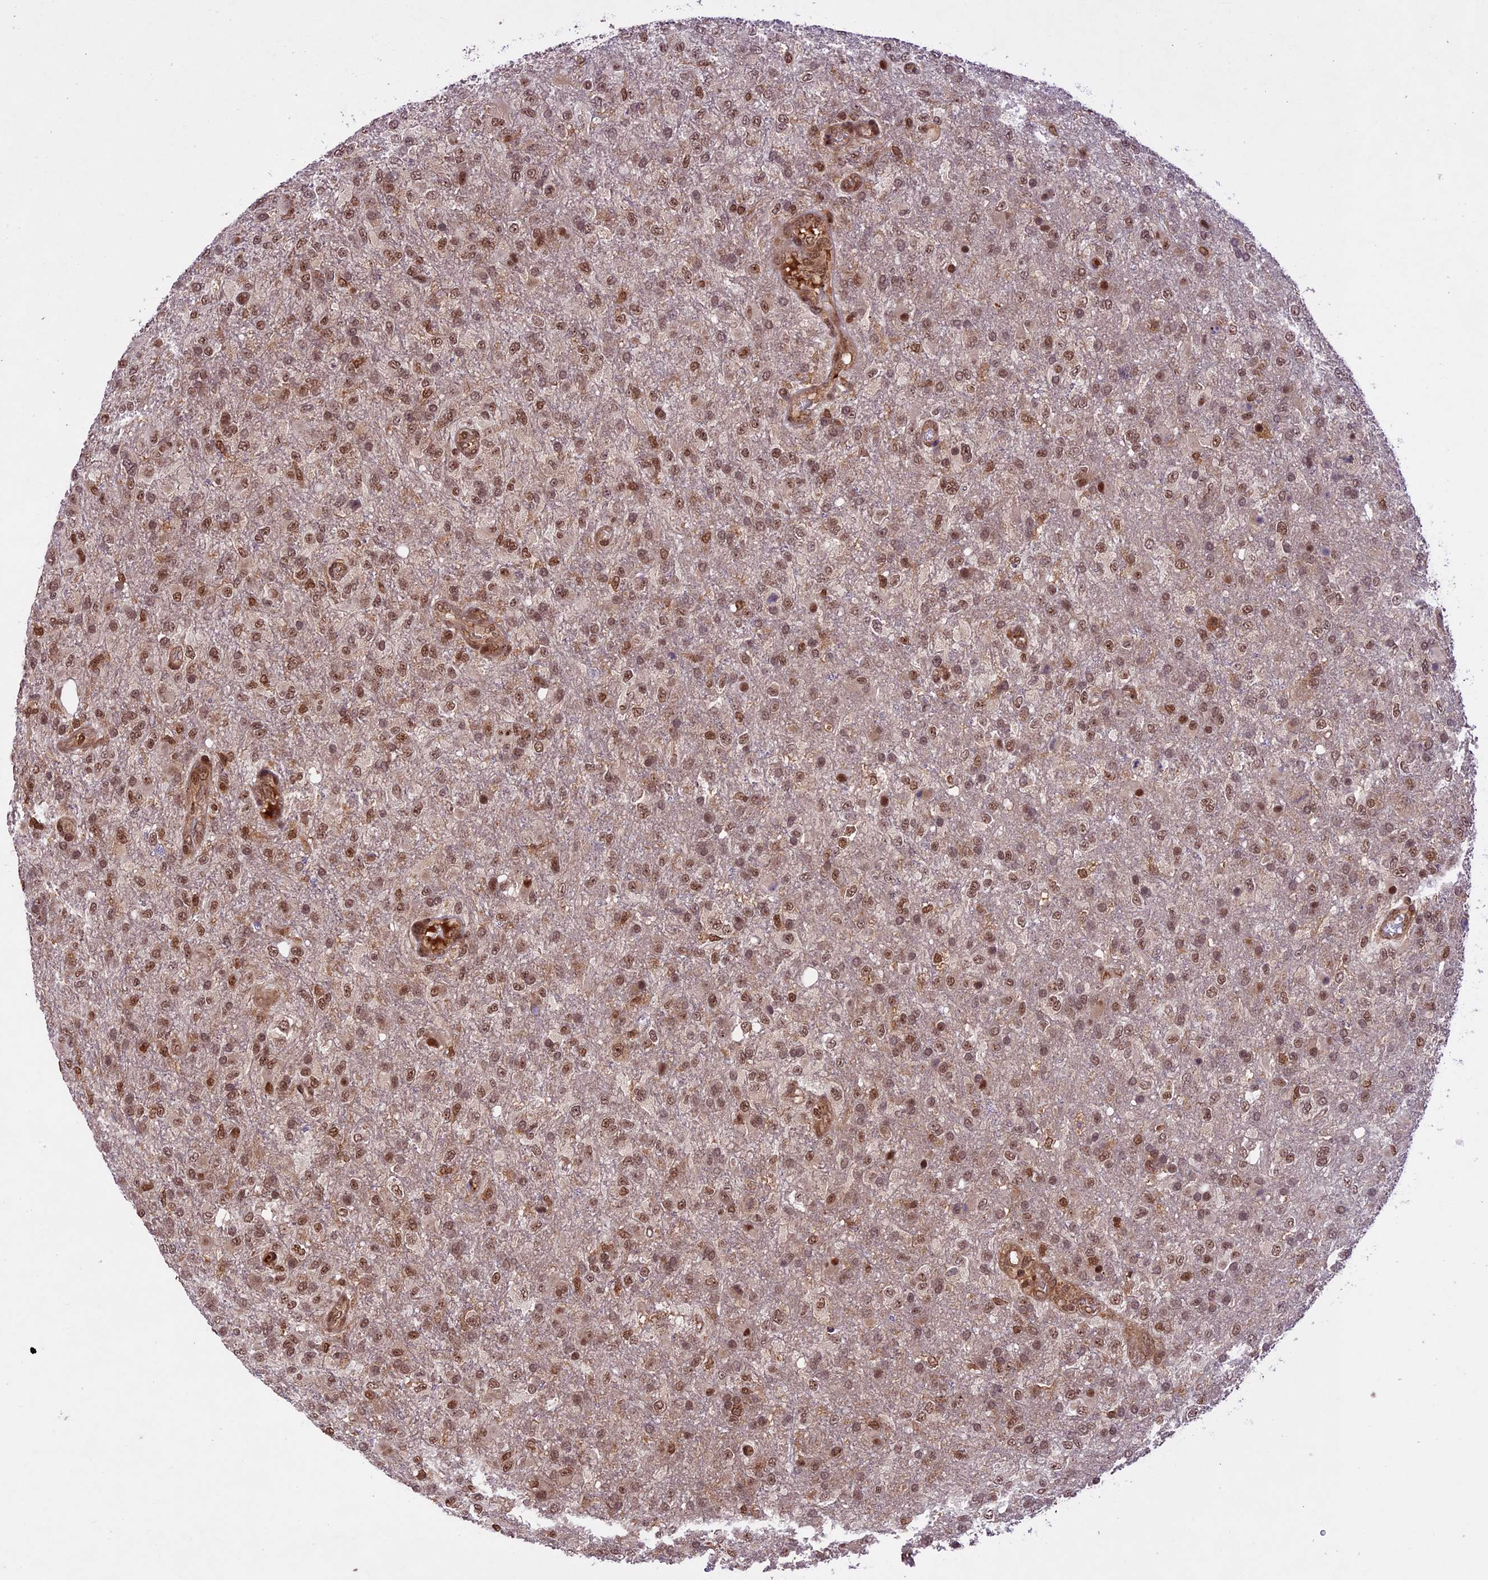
{"staining": {"intensity": "moderate", "quantity": ">75%", "location": "nuclear"}, "tissue": "glioma", "cell_type": "Tumor cells", "image_type": "cancer", "snomed": [{"axis": "morphology", "description": "Glioma, malignant, High grade"}, {"axis": "topography", "description": "Brain"}], "caption": "Brown immunohistochemical staining in human glioma reveals moderate nuclear staining in about >75% of tumor cells. (Brightfield microscopy of DAB IHC at high magnification).", "gene": "DHX38", "patient": {"sex": "female", "age": 74}}